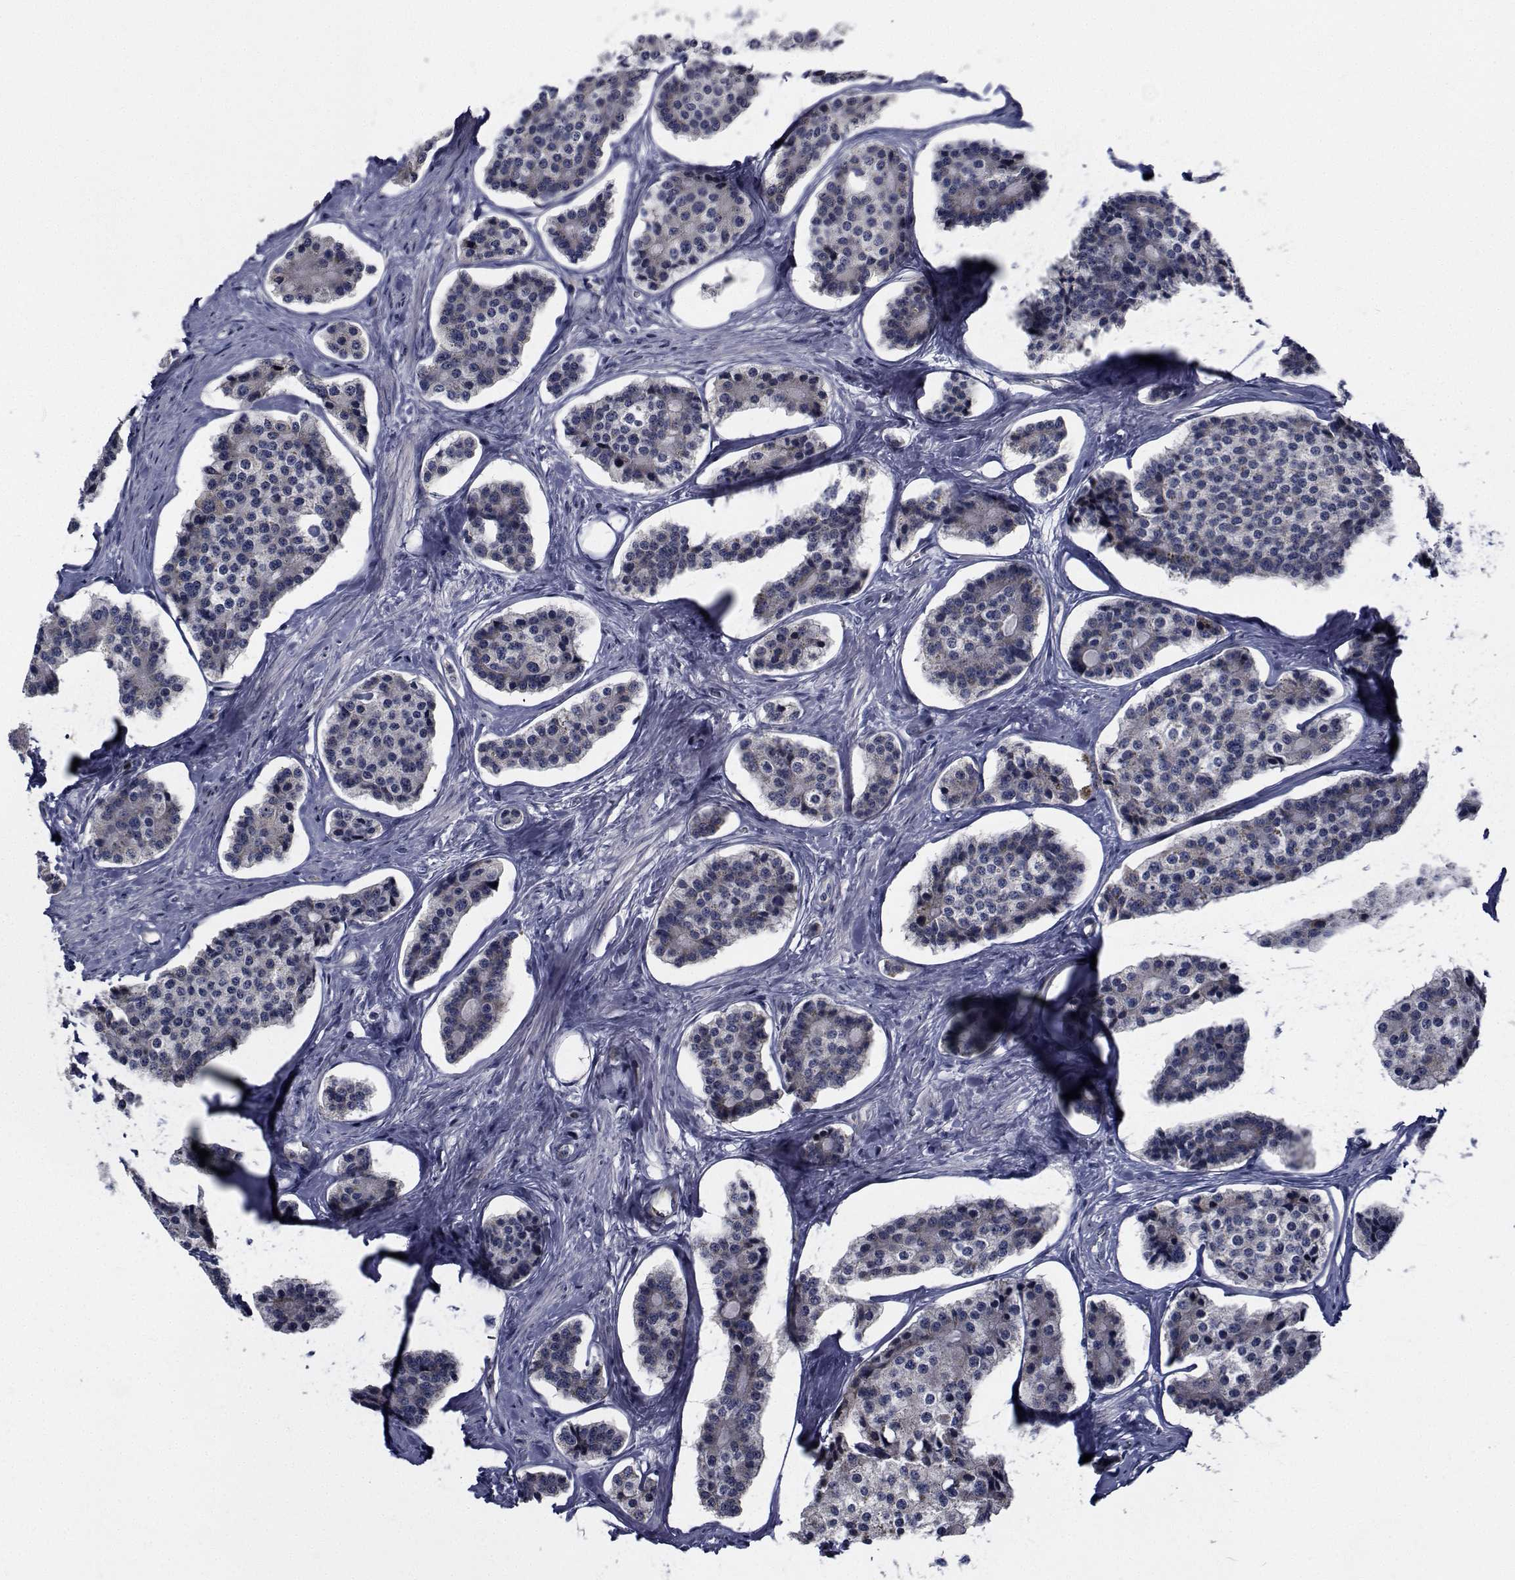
{"staining": {"intensity": "negative", "quantity": "none", "location": "none"}, "tissue": "carcinoid", "cell_type": "Tumor cells", "image_type": "cancer", "snomed": [{"axis": "morphology", "description": "Carcinoid, malignant, NOS"}, {"axis": "topography", "description": "Small intestine"}], "caption": "IHC histopathology image of carcinoid stained for a protein (brown), which demonstrates no positivity in tumor cells. (Stains: DAB (3,3'-diaminobenzidine) immunohistochemistry with hematoxylin counter stain, Microscopy: brightfield microscopy at high magnification).", "gene": "TTBK1", "patient": {"sex": "female", "age": 65}}